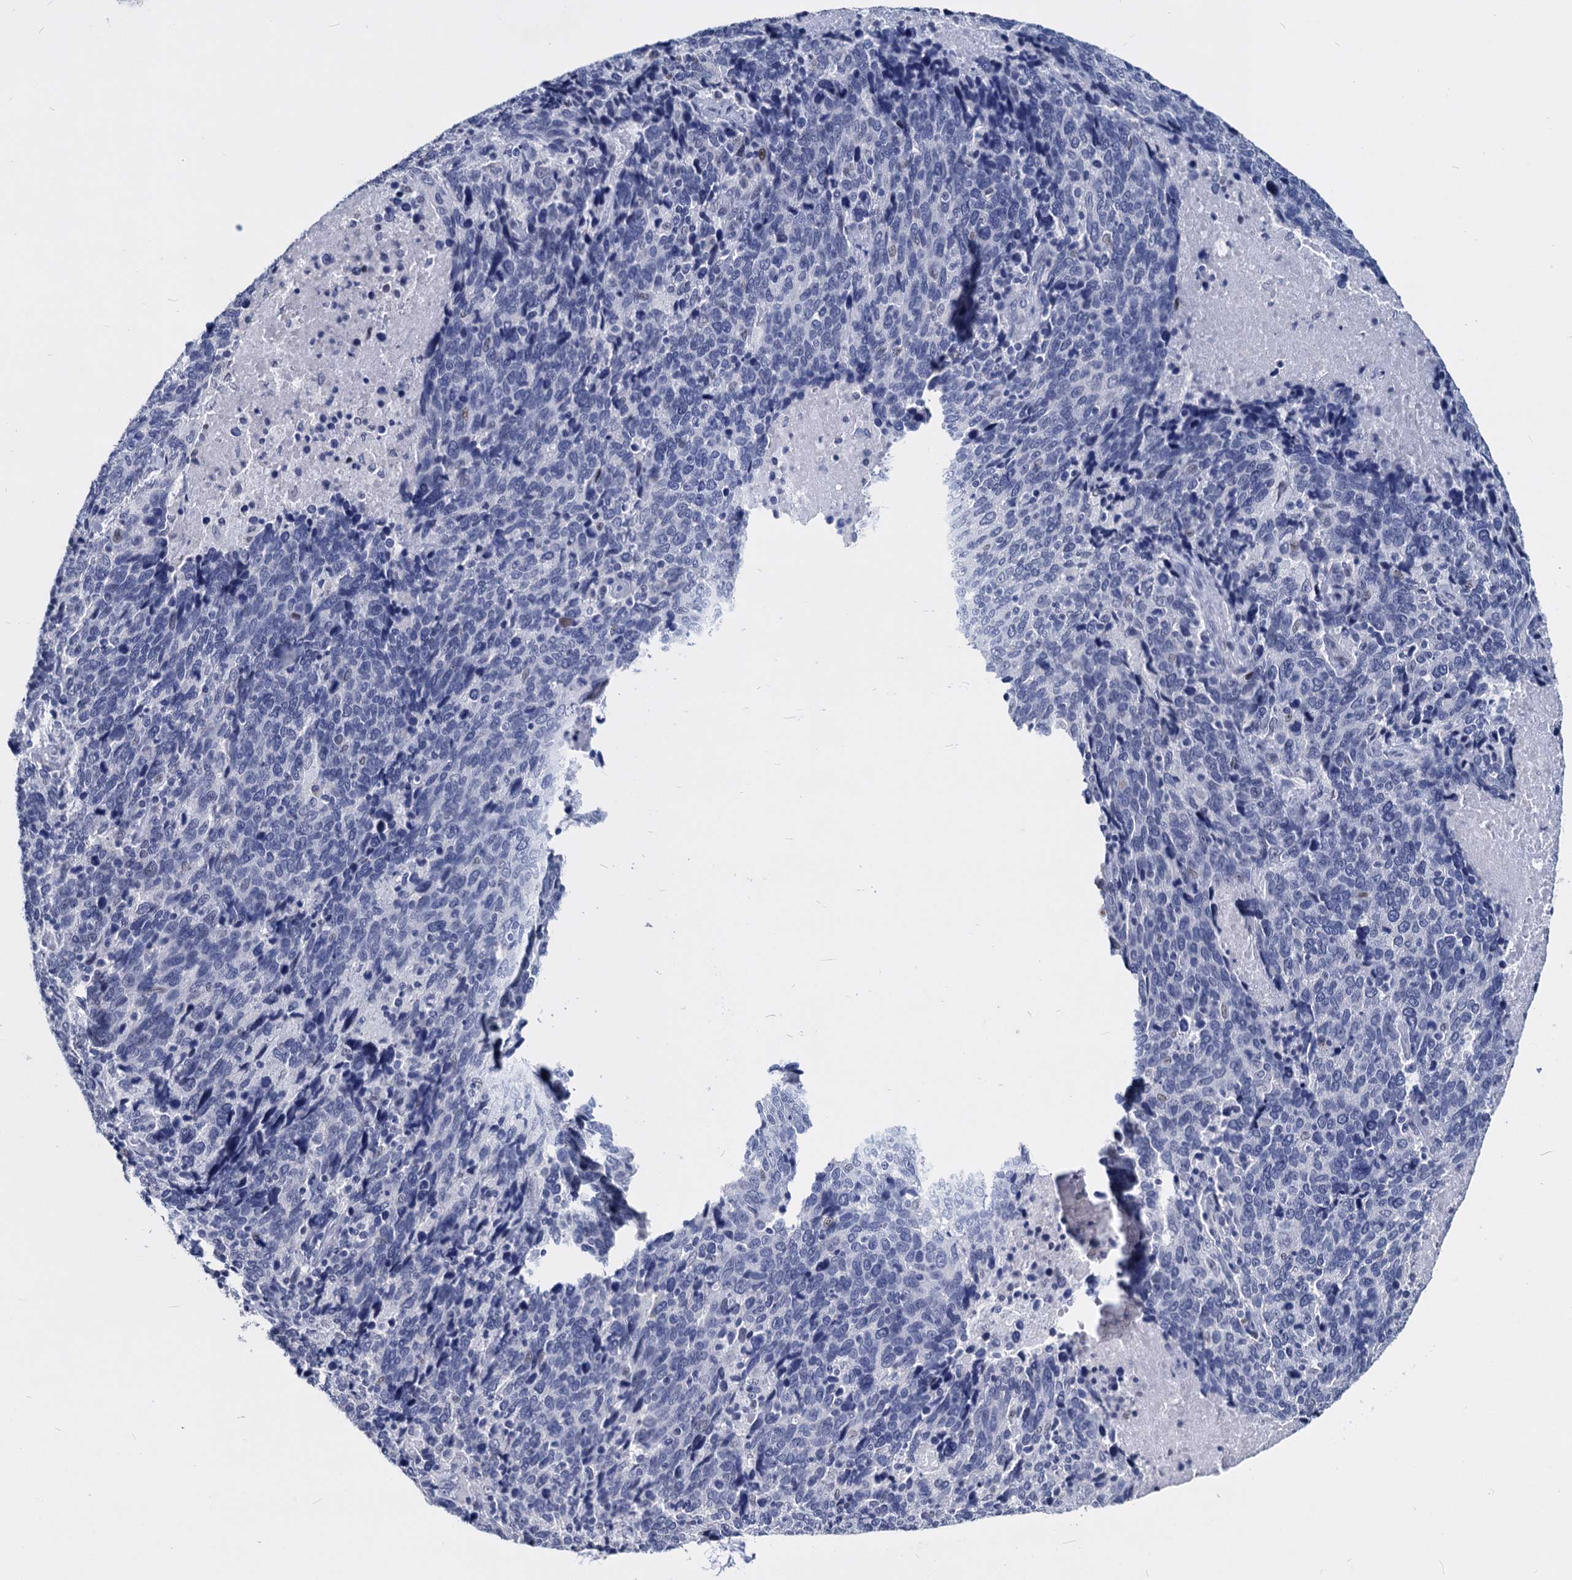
{"staining": {"intensity": "negative", "quantity": "none", "location": "none"}, "tissue": "cervical cancer", "cell_type": "Tumor cells", "image_type": "cancer", "snomed": [{"axis": "morphology", "description": "Squamous cell carcinoma, NOS"}, {"axis": "topography", "description": "Cervix"}], "caption": "Cervical squamous cell carcinoma was stained to show a protein in brown. There is no significant expression in tumor cells.", "gene": "MAGEA4", "patient": {"sex": "female", "age": 41}}